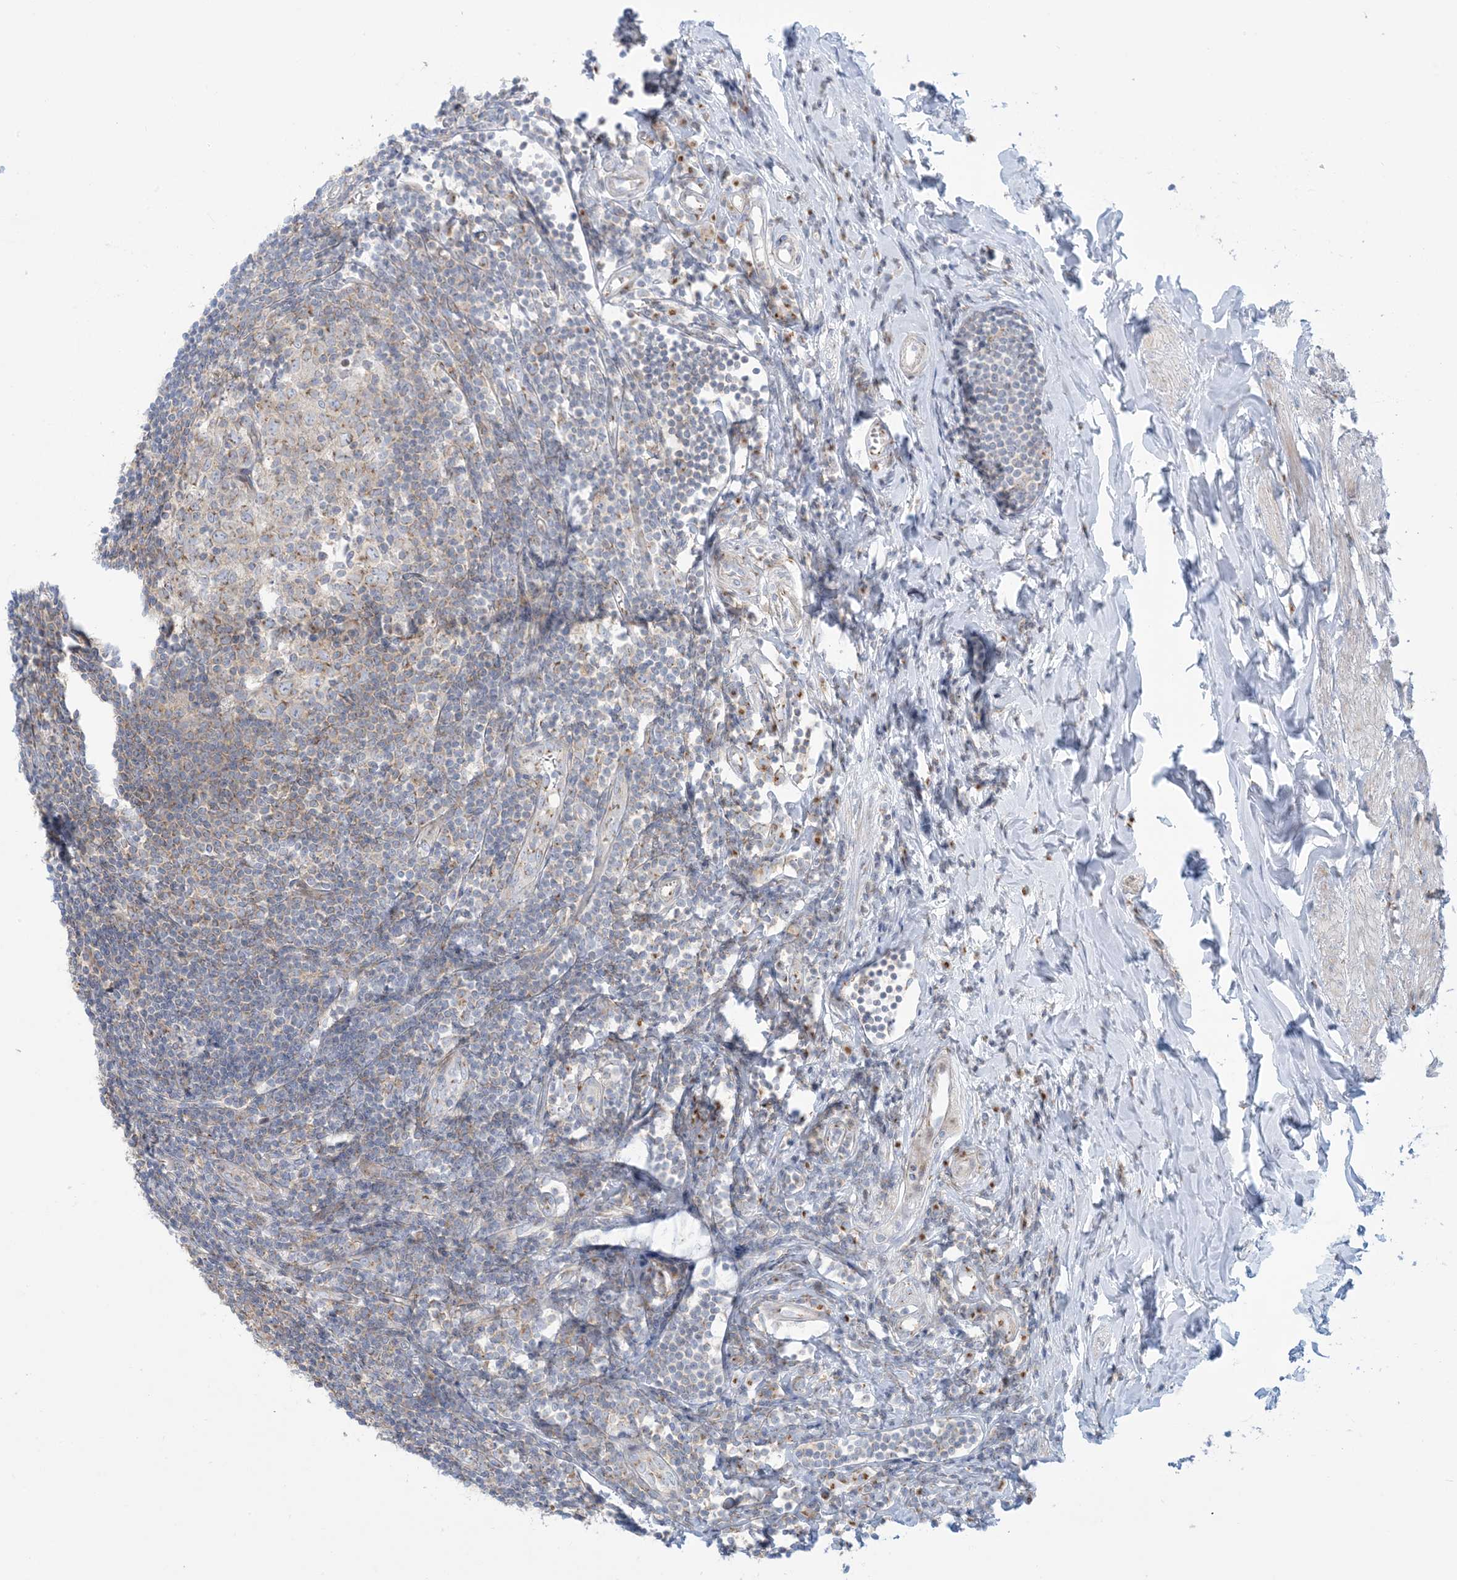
{"staining": {"intensity": "moderate", "quantity": ">75%", "location": "cytoplasmic/membranous"}, "tissue": "appendix", "cell_type": "Glandular cells", "image_type": "normal", "snomed": [{"axis": "morphology", "description": "Normal tissue, NOS"}, {"axis": "topography", "description": "Appendix"}], "caption": "Moderate cytoplasmic/membranous positivity is appreciated in approximately >75% of glandular cells in unremarkable appendix.", "gene": "AFTPH", "patient": {"sex": "female", "age": 54}}